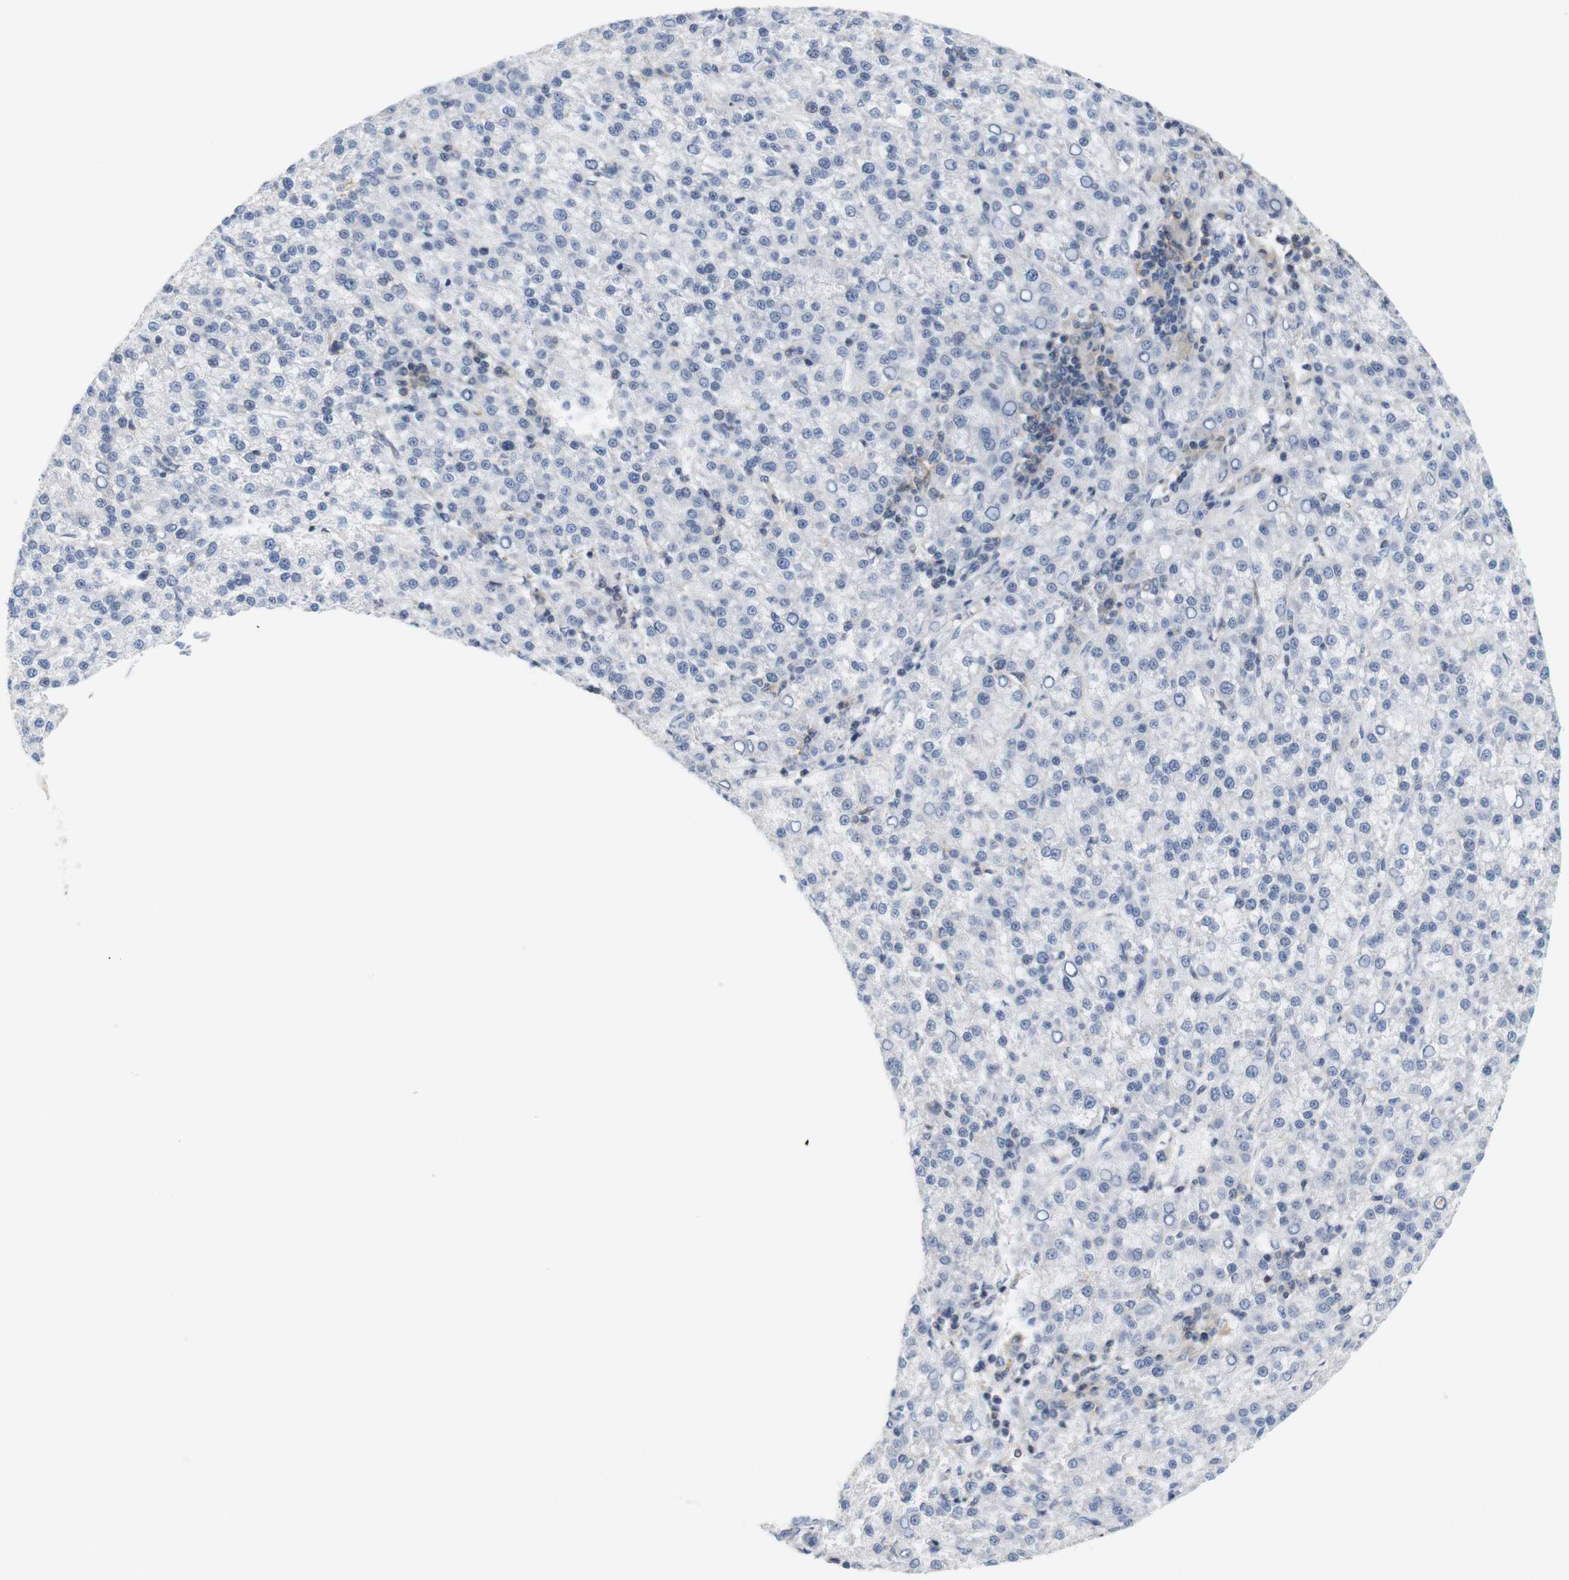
{"staining": {"intensity": "negative", "quantity": "none", "location": "none"}, "tissue": "liver cancer", "cell_type": "Tumor cells", "image_type": "cancer", "snomed": [{"axis": "morphology", "description": "Carcinoma, Hepatocellular, NOS"}, {"axis": "topography", "description": "Liver"}], "caption": "Tumor cells are negative for brown protein staining in liver cancer (hepatocellular carcinoma).", "gene": "OTOF", "patient": {"sex": "female", "age": 58}}